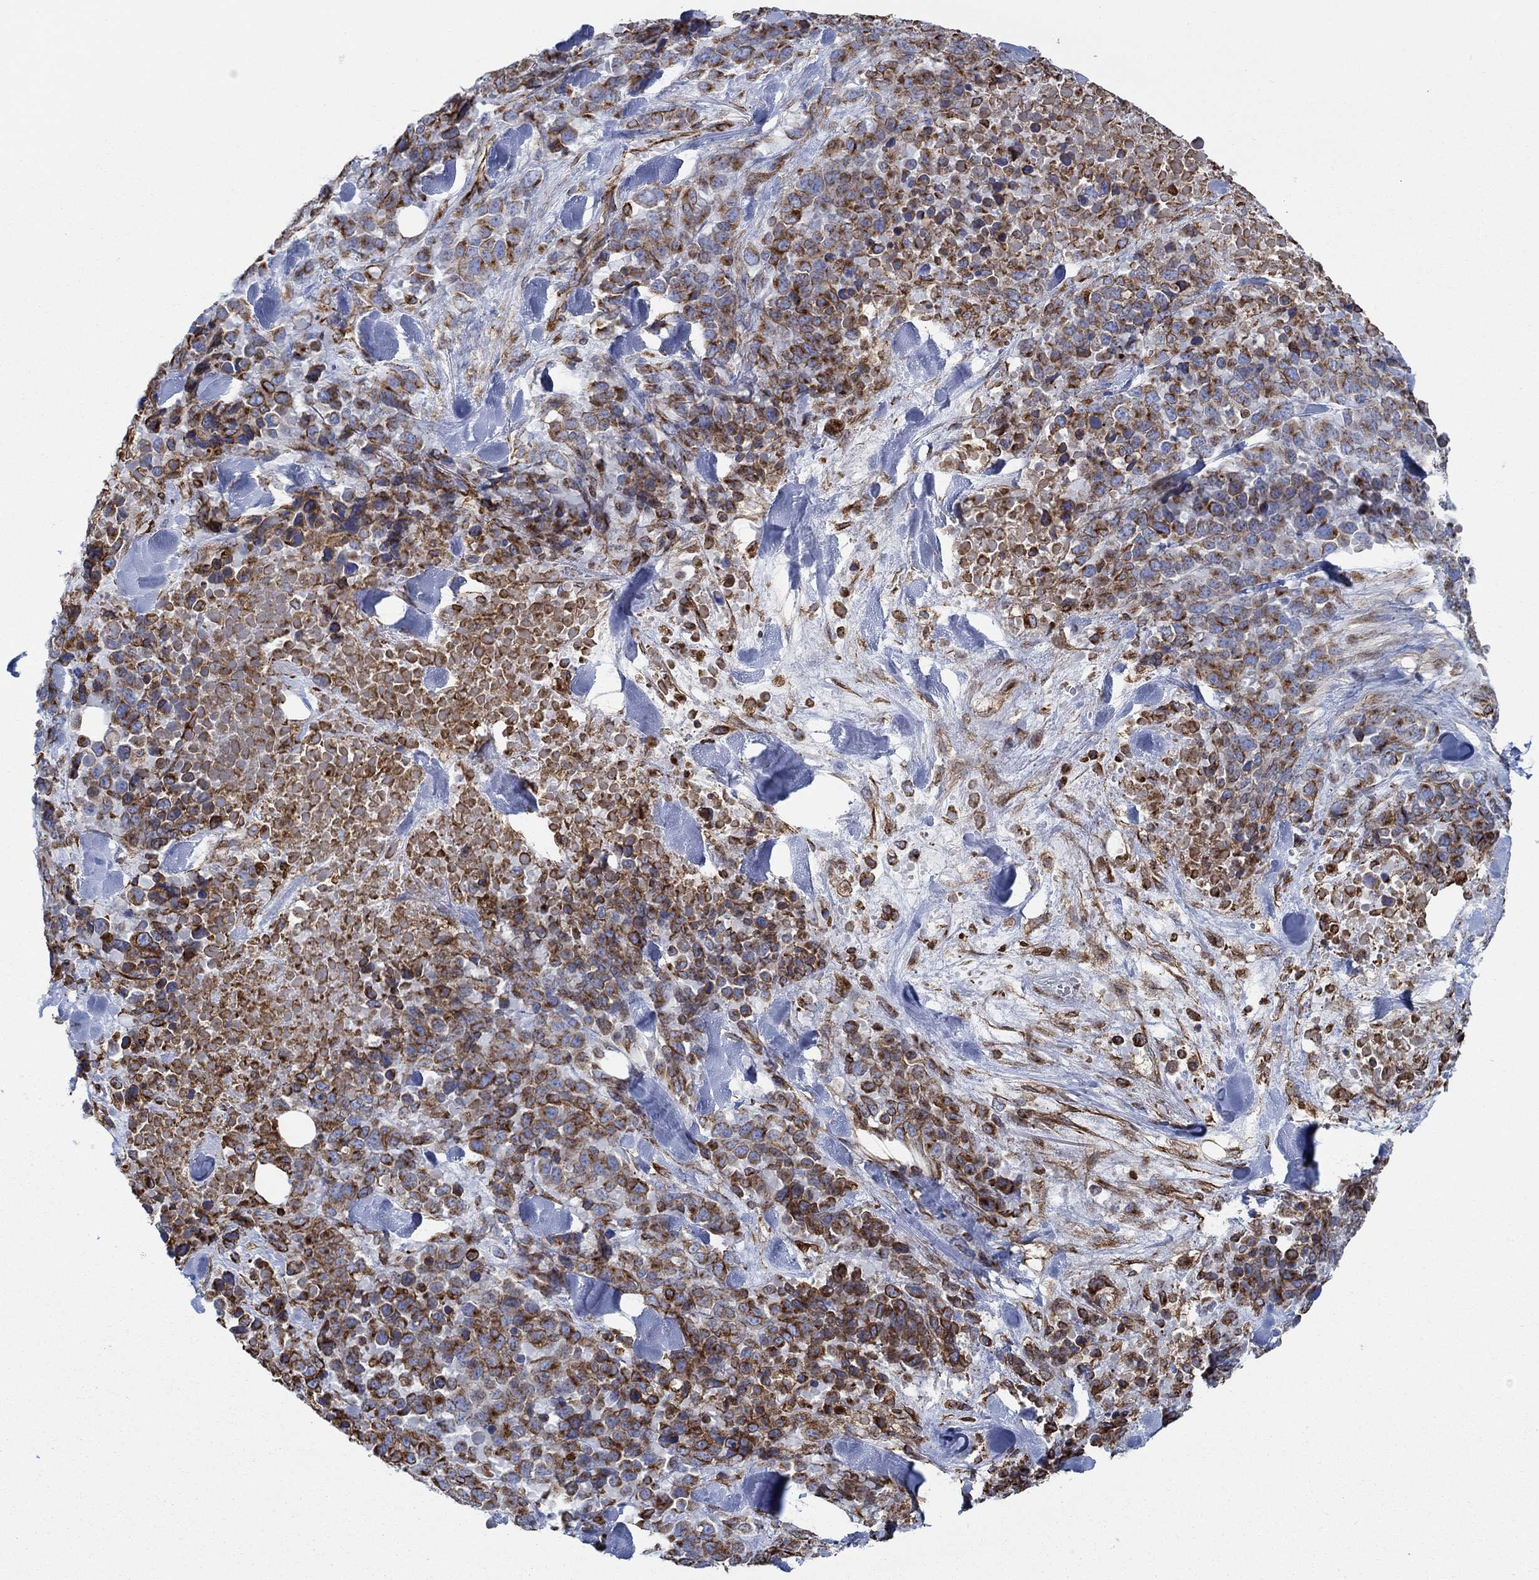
{"staining": {"intensity": "strong", "quantity": "25%-75%", "location": "cytoplasmic/membranous"}, "tissue": "melanoma", "cell_type": "Tumor cells", "image_type": "cancer", "snomed": [{"axis": "morphology", "description": "Malignant melanoma, Metastatic site"}, {"axis": "topography", "description": "Skin"}], "caption": "This is an image of immunohistochemistry staining of malignant melanoma (metastatic site), which shows strong positivity in the cytoplasmic/membranous of tumor cells.", "gene": "STC2", "patient": {"sex": "male", "age": 84}}